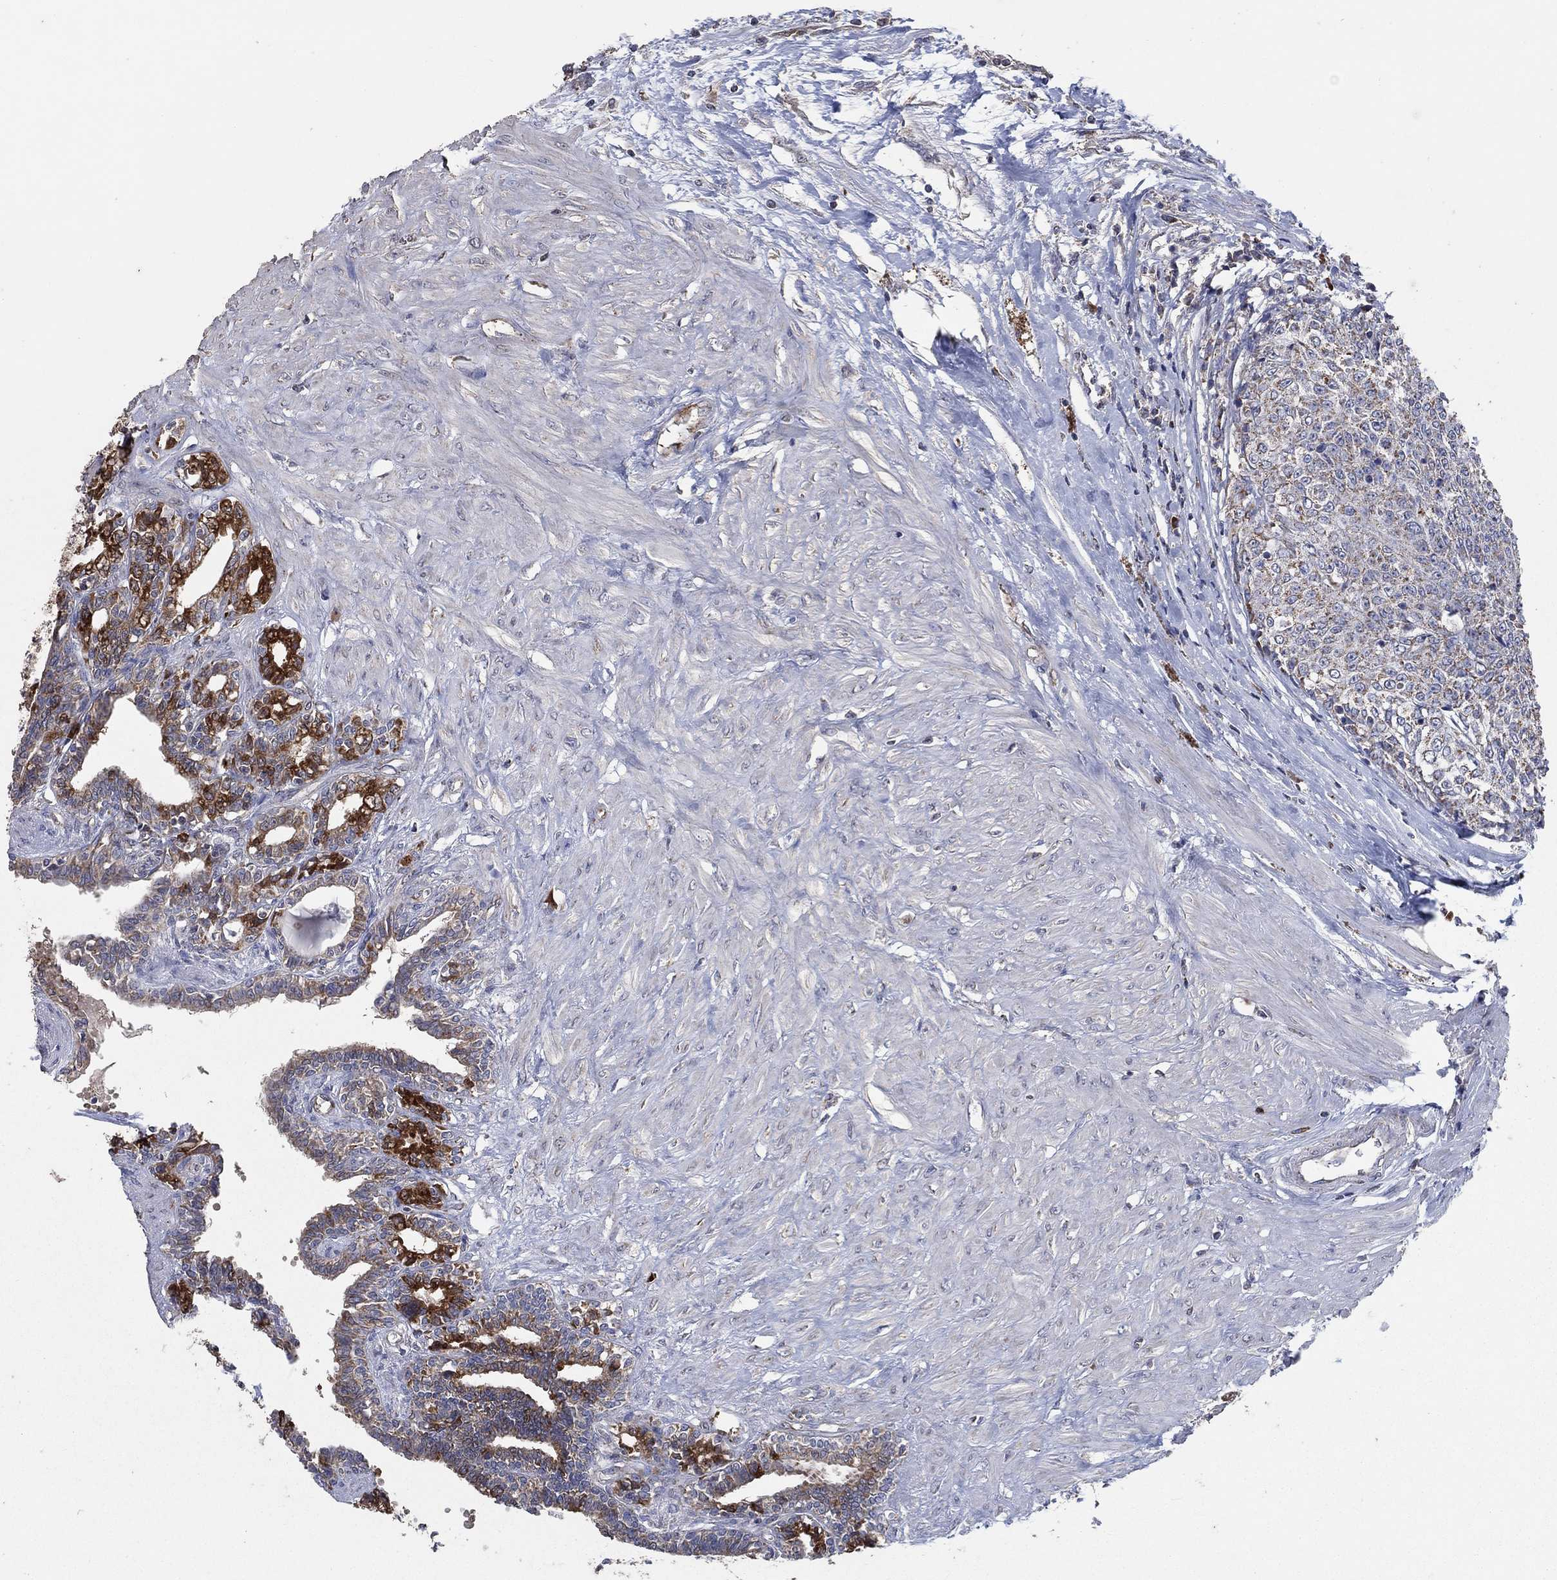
{"staining": {"intensity": "strong", "quantity": ">75%", "location": "cytoplasmic/membranous"}, "tissue": "seminal vesicle", "cell_type": "Glandular cells", "image_type": "normal", "snomed": [{"axis": "morphology", "description": "Normal tissue, NOS"}, {"axis": "morphology", "description": "Urothelial carcinoma, NOS"}, {"axis": "topography", "description": "Urinary bladder"}, {"axis": "topography", "description": "Seminal veicle"}], "caption": "The image exhibits a brown stain indicating the presence of a protein in the cytoplasmic/membranous of glandular cells in seminal vesicle. (DAB IHC, brown staining for protein, blue staining for nuclei).", "gene": "HID1", "patient": {"sex": "male", "age": 76}}